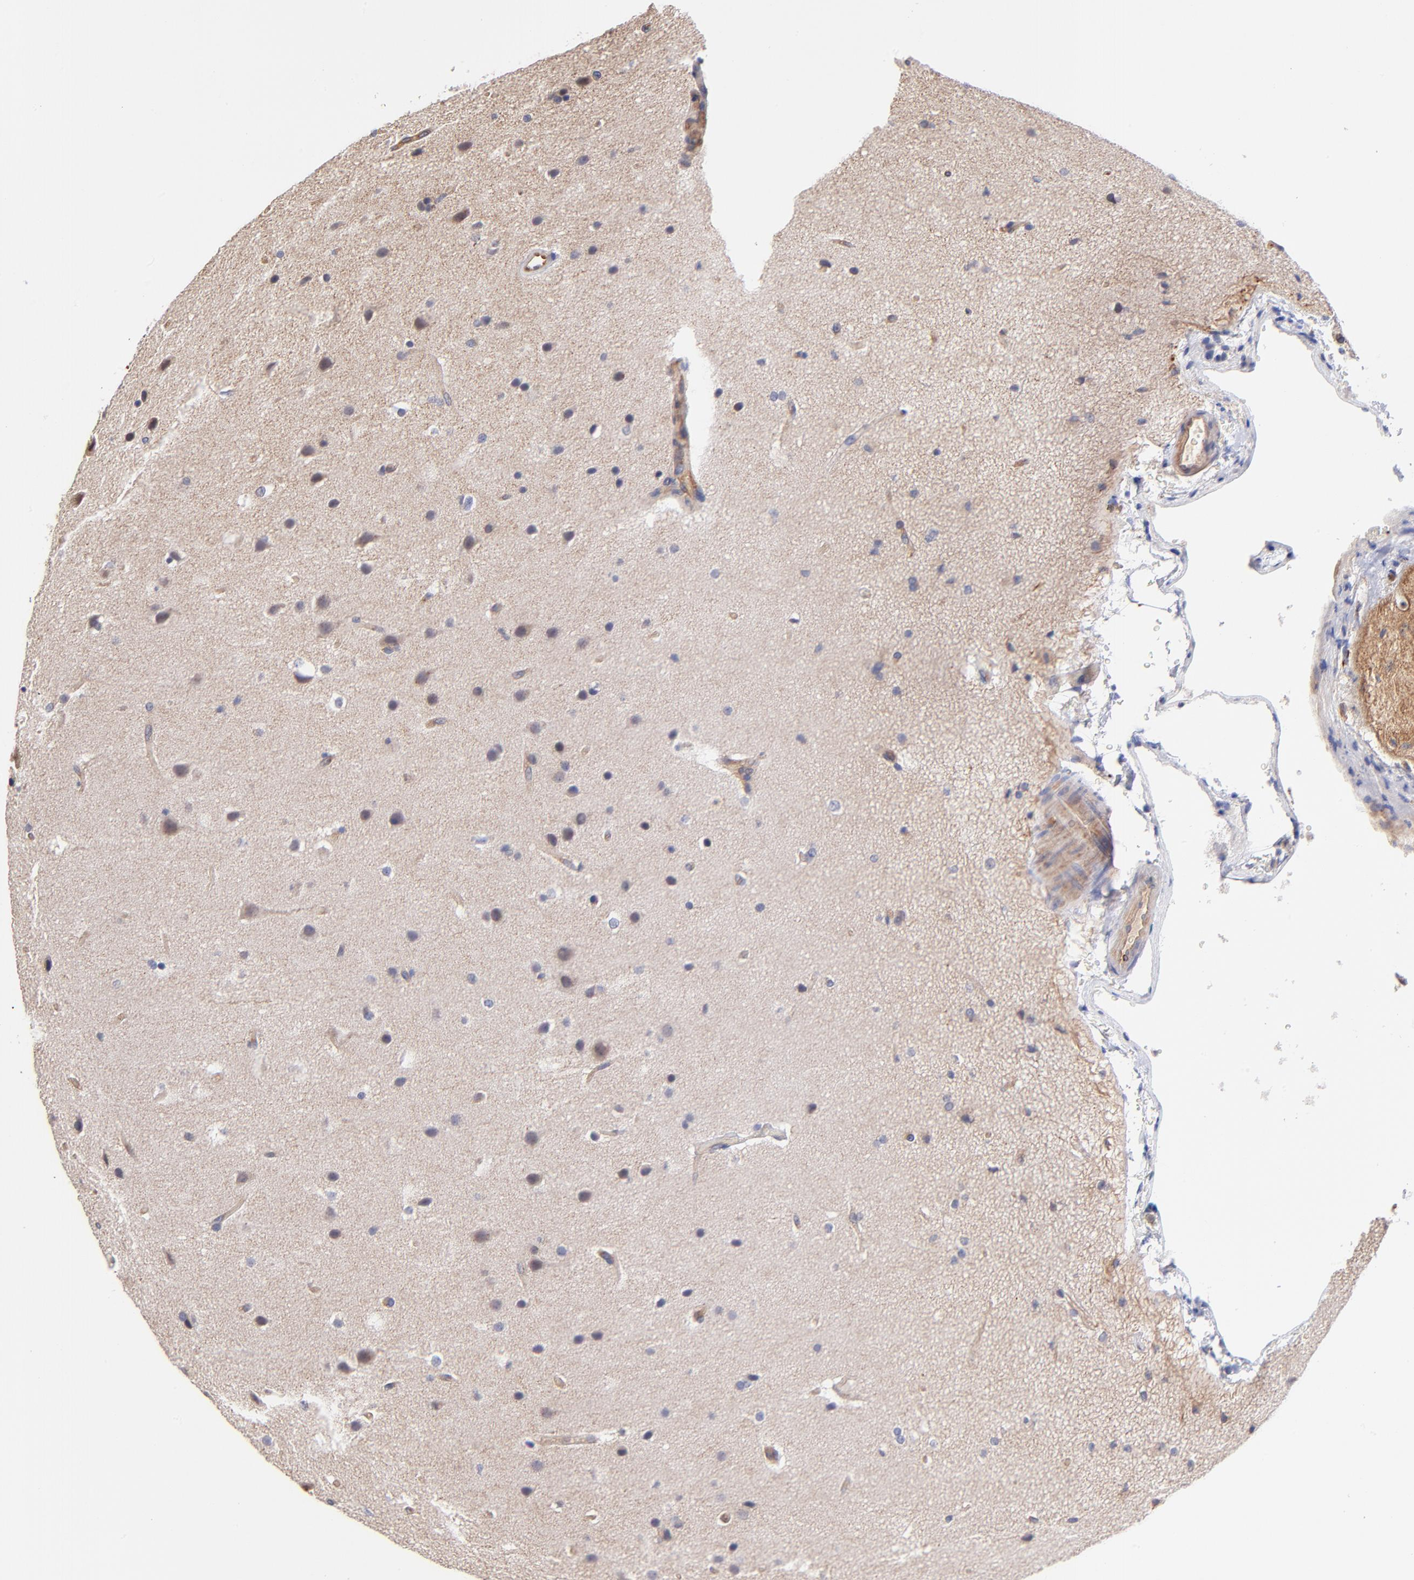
{"staining": {"intensity": "weak", "quantity": "25%-75%", "location": "cytoplasmic/membranous"}, "tissue": "glioma", "cell_type": "Tumor cells", "image_type": "cancer", "snomed": [{"axis": "morphology", "description": "Glioma, malignant, Low grade"}, {"axis": "topography", "description": "Cerebral cortex"}], "caption": "The image displays staining of glioma, revealing weak cytoplasmic/membranous protein positivity (brown color) within tumor cells.", "gene": "ASB7", "patient": {"sex": "female", "age": 47}}